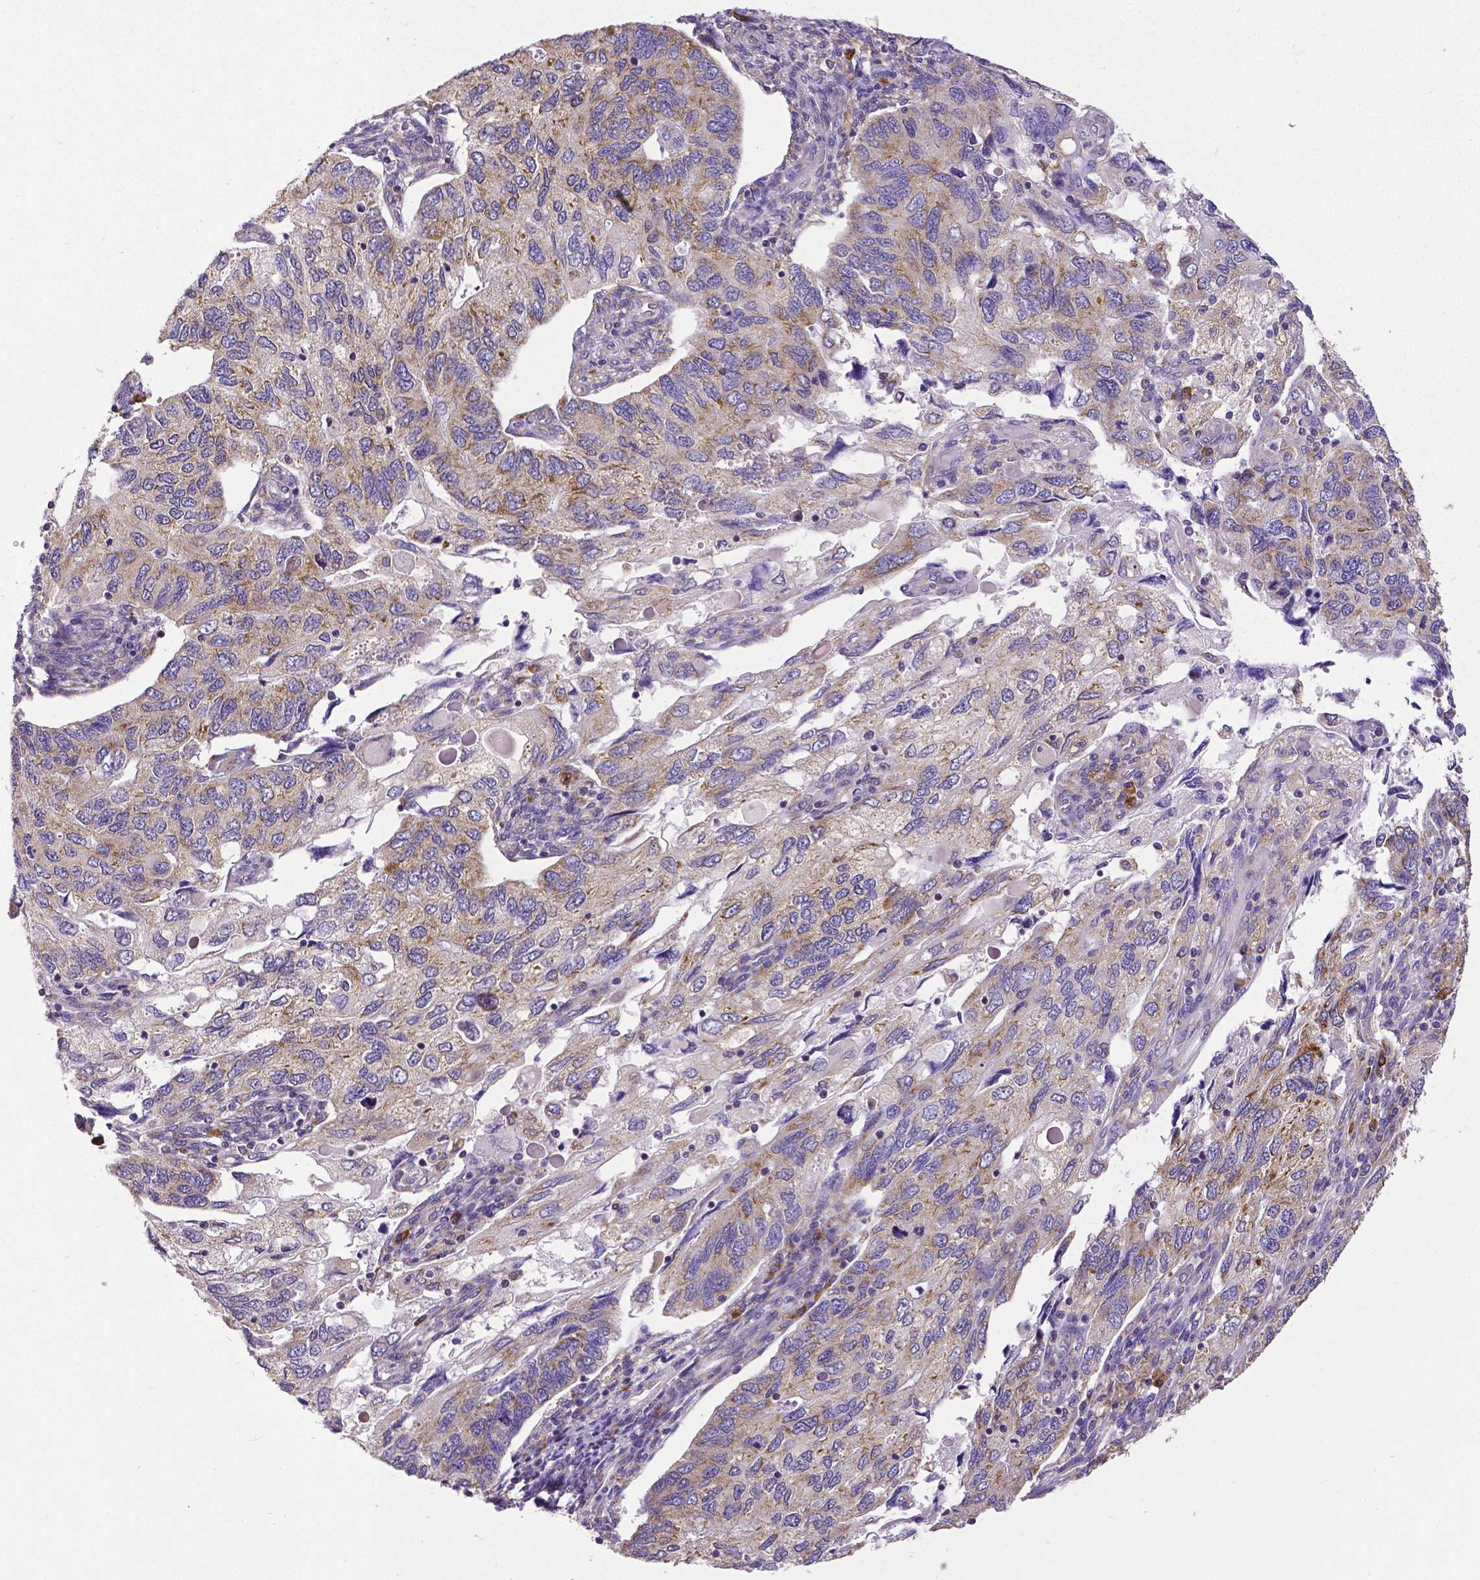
{"staining": {"intensity": "moderate", "quantity": "25%-75%", "location": "cytoplasmic/membranous"}, "tissue": "endometrial cancer", "cell_type": "Tumor cells", "image_type": "cancer", "snomed": [{"axis": "morphology", "description": "Carcinoma, NOS"}, {"axis": "topography", "description": "Uterus"}], "caption": "Immunohistochemical staining of human endometrial cancer exhibits medium levels of moderate cytoplasmic/membranous positivity in about 25%-75% of tumor cells.", "gene": "MTDH", "patient": {"sex": "female", "age": 76}}